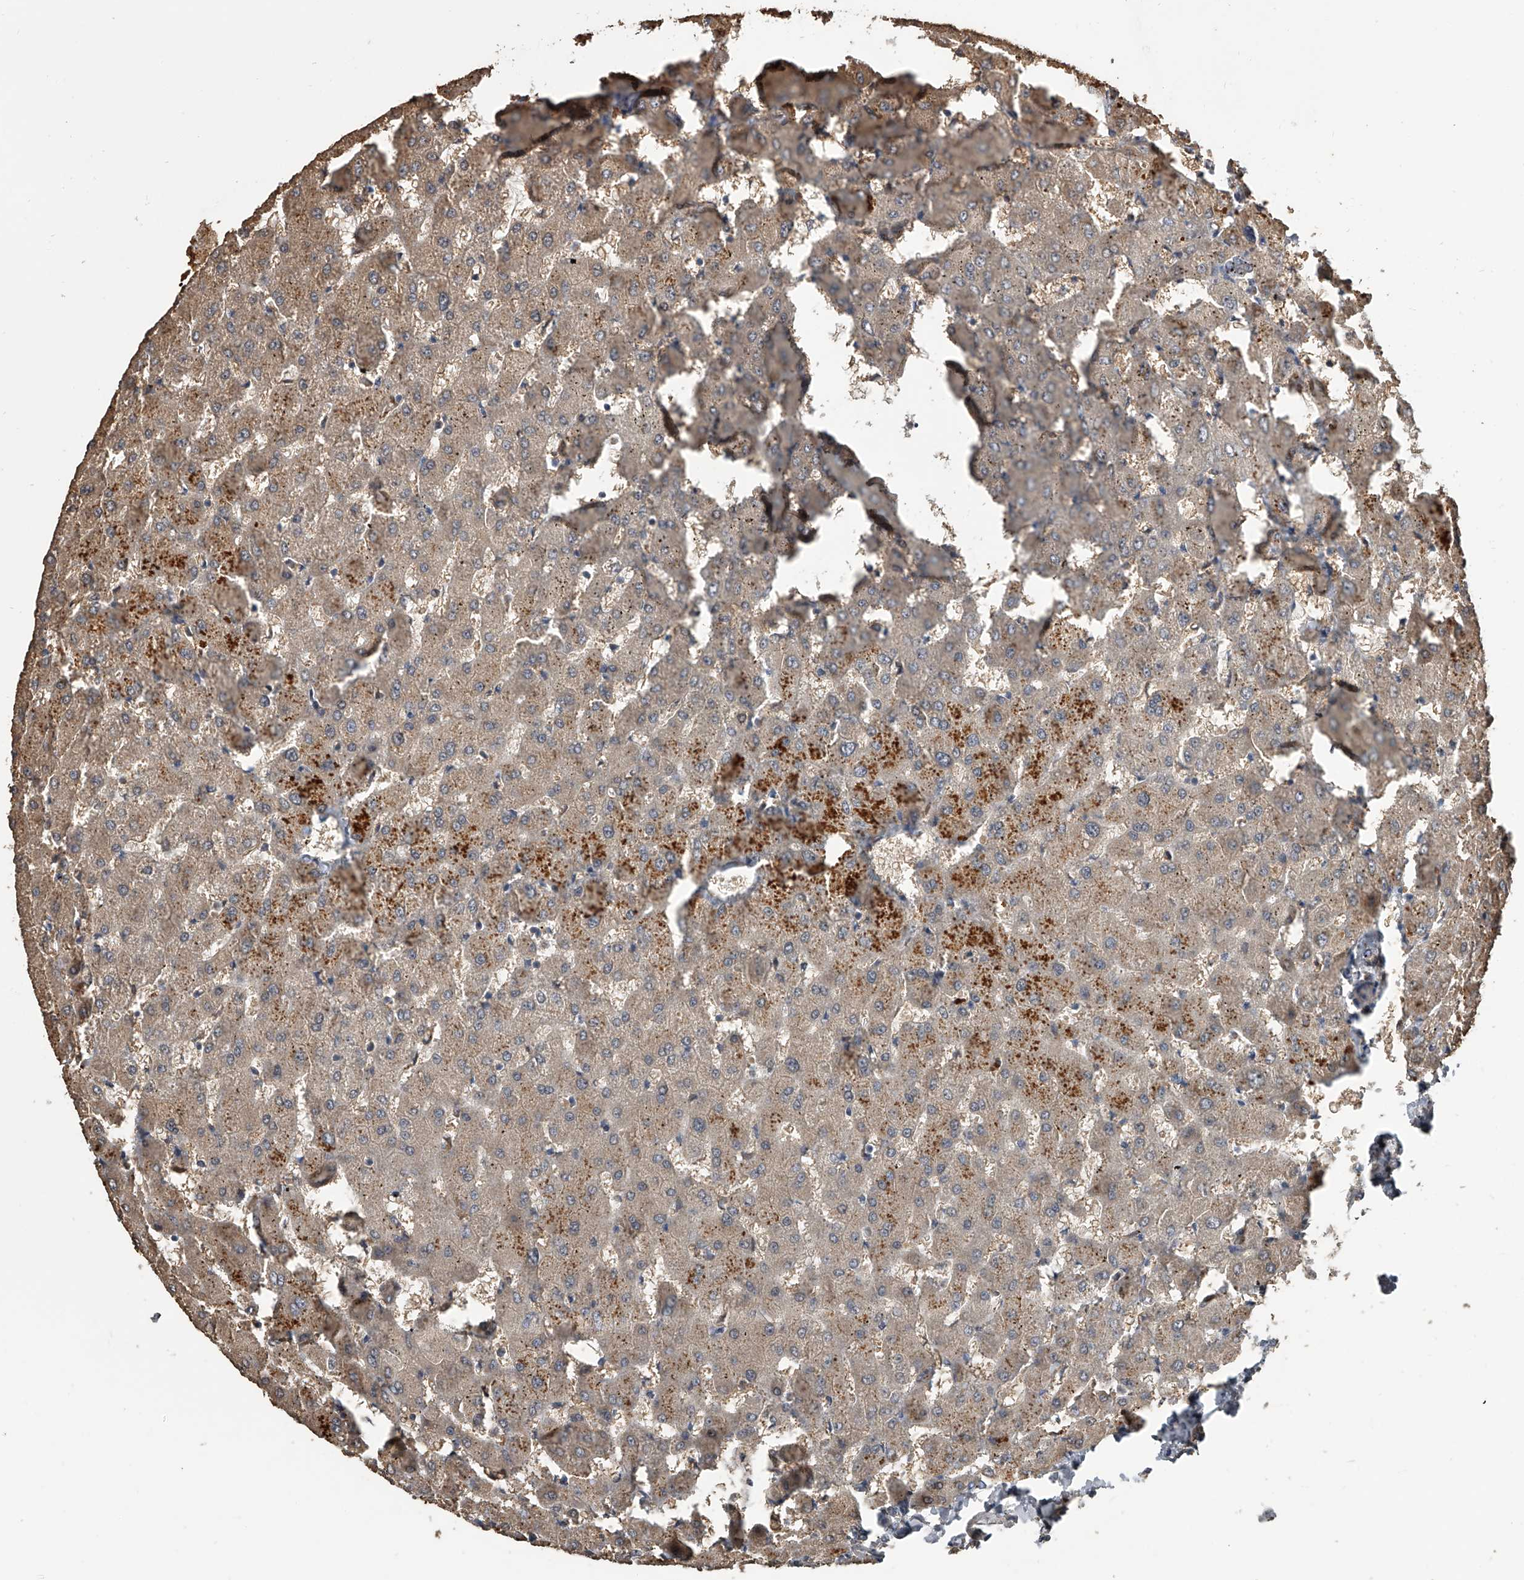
{"staining": {"intensity": "negative", "quantity": "none", "location": "none"}, "tissue": "liver", "cell_type": "Cholangiocytes", "image_type": "normal", "snomed": [{"axis": "morphology", "description": "Normal tissue, NOS"}, {"axis": "topography", "description": "Liver"}], "caption": "The histopathology image shows no staining of cholangiocytes in benign liver.", "gene": "DOCK9", "patient": {"sex": "female", "age": 63}}